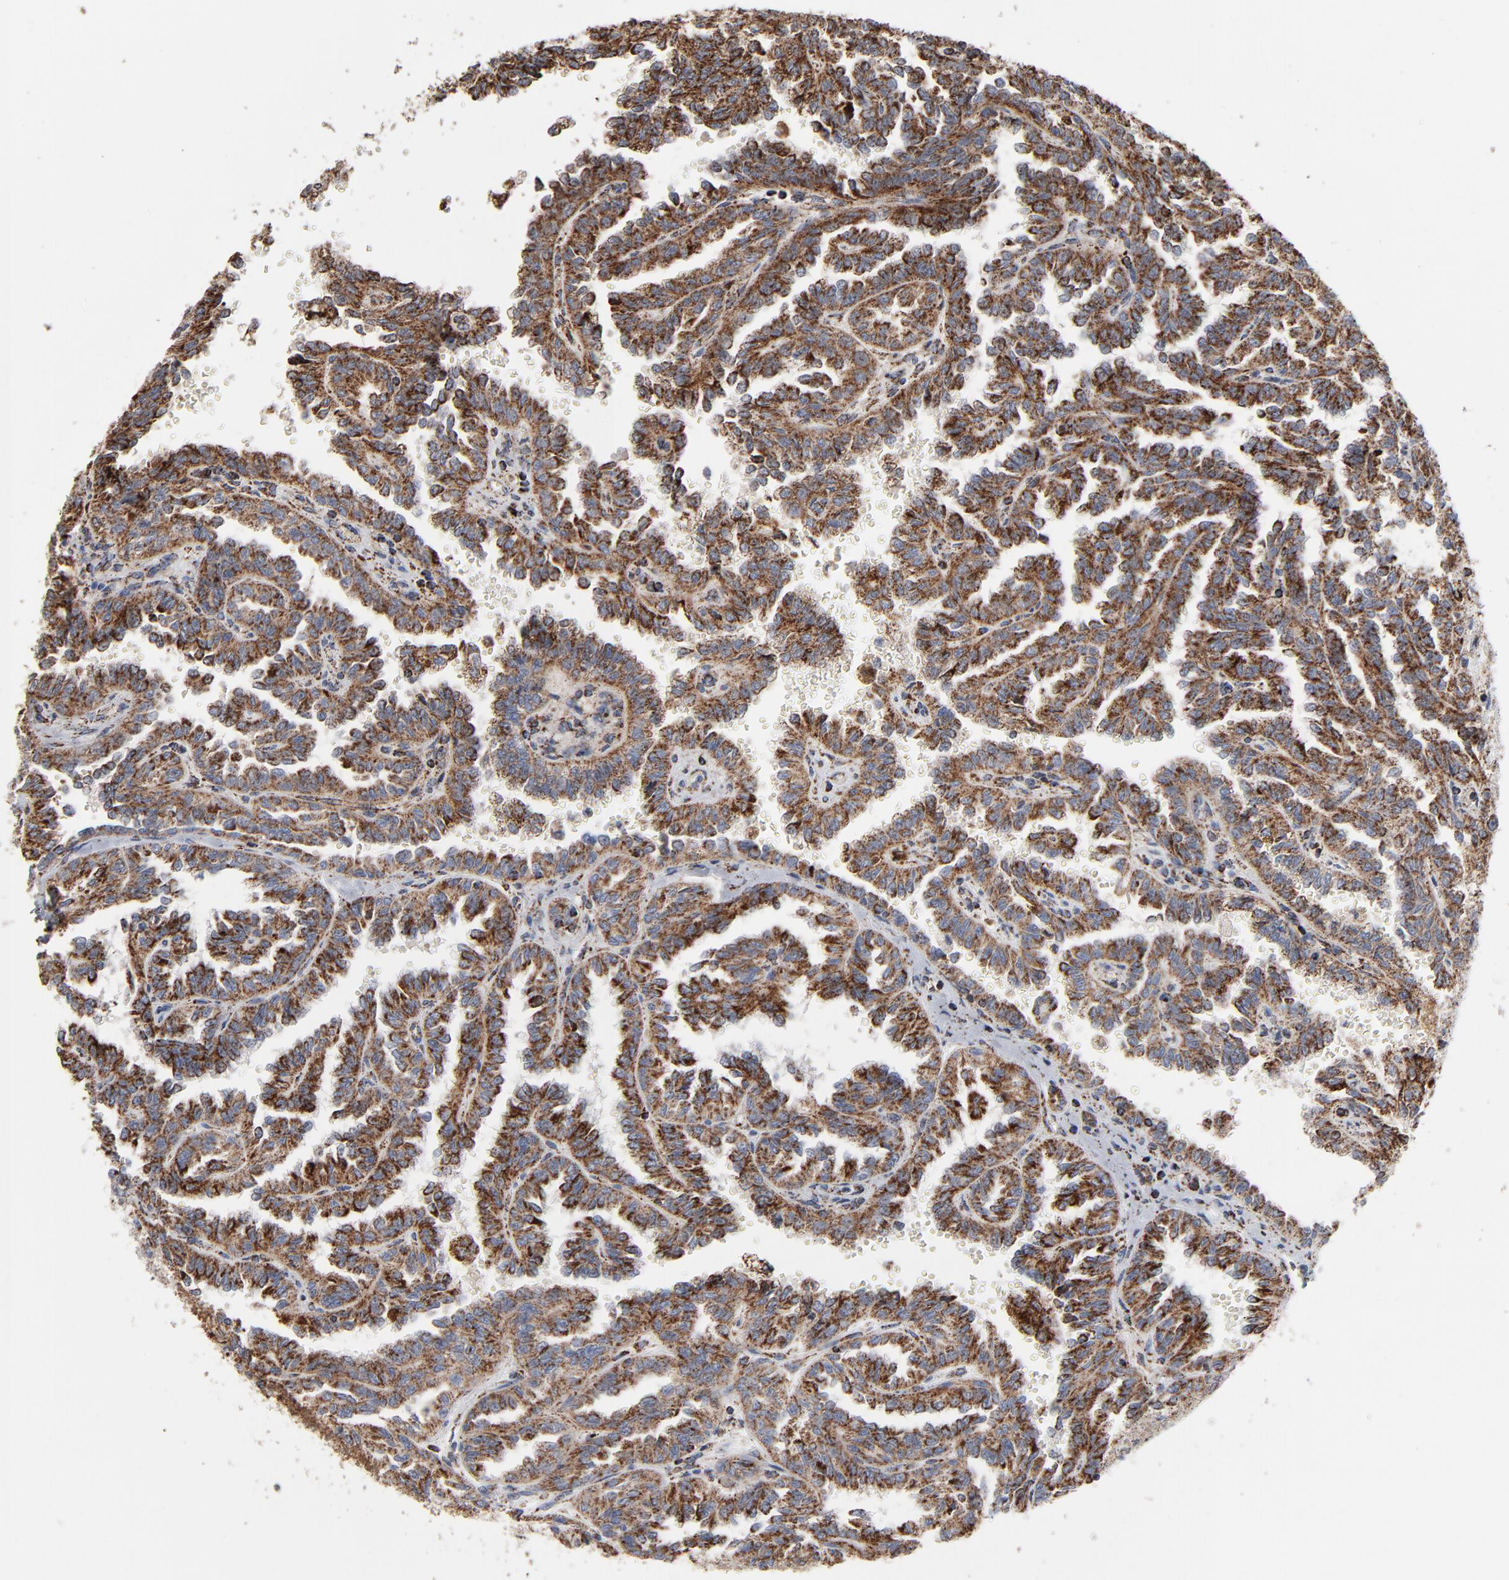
{"staining": {"intensity": "strong", "quantity": ">75%", "location": "cytoplasmic/membranous"}, "tissue": "renal cancer", "cell_type": "Tumor cells", "image_type": "cancer", "snomed": [{"axis": "morphology", "description": "Inflammation, NOS"}, {"axis": "morphology", "description": "Adenocarcinoma, NOS"}, {"axis": "topography", "description": "Kidney"}], "caption": "Immunohistochemistry photomicrograph of neoplastic tissue: human renal adenocarcinoma stained using immunohistochemistry (IHC) reveals high levels of strong protein expression localized specifically in the cytoplasmic/membranous of tumor cells, appearing as a cytoplasmic/membranous brown color.", "gene": "UQCRC1", "patient": {"sex": "male", "age": 68}}